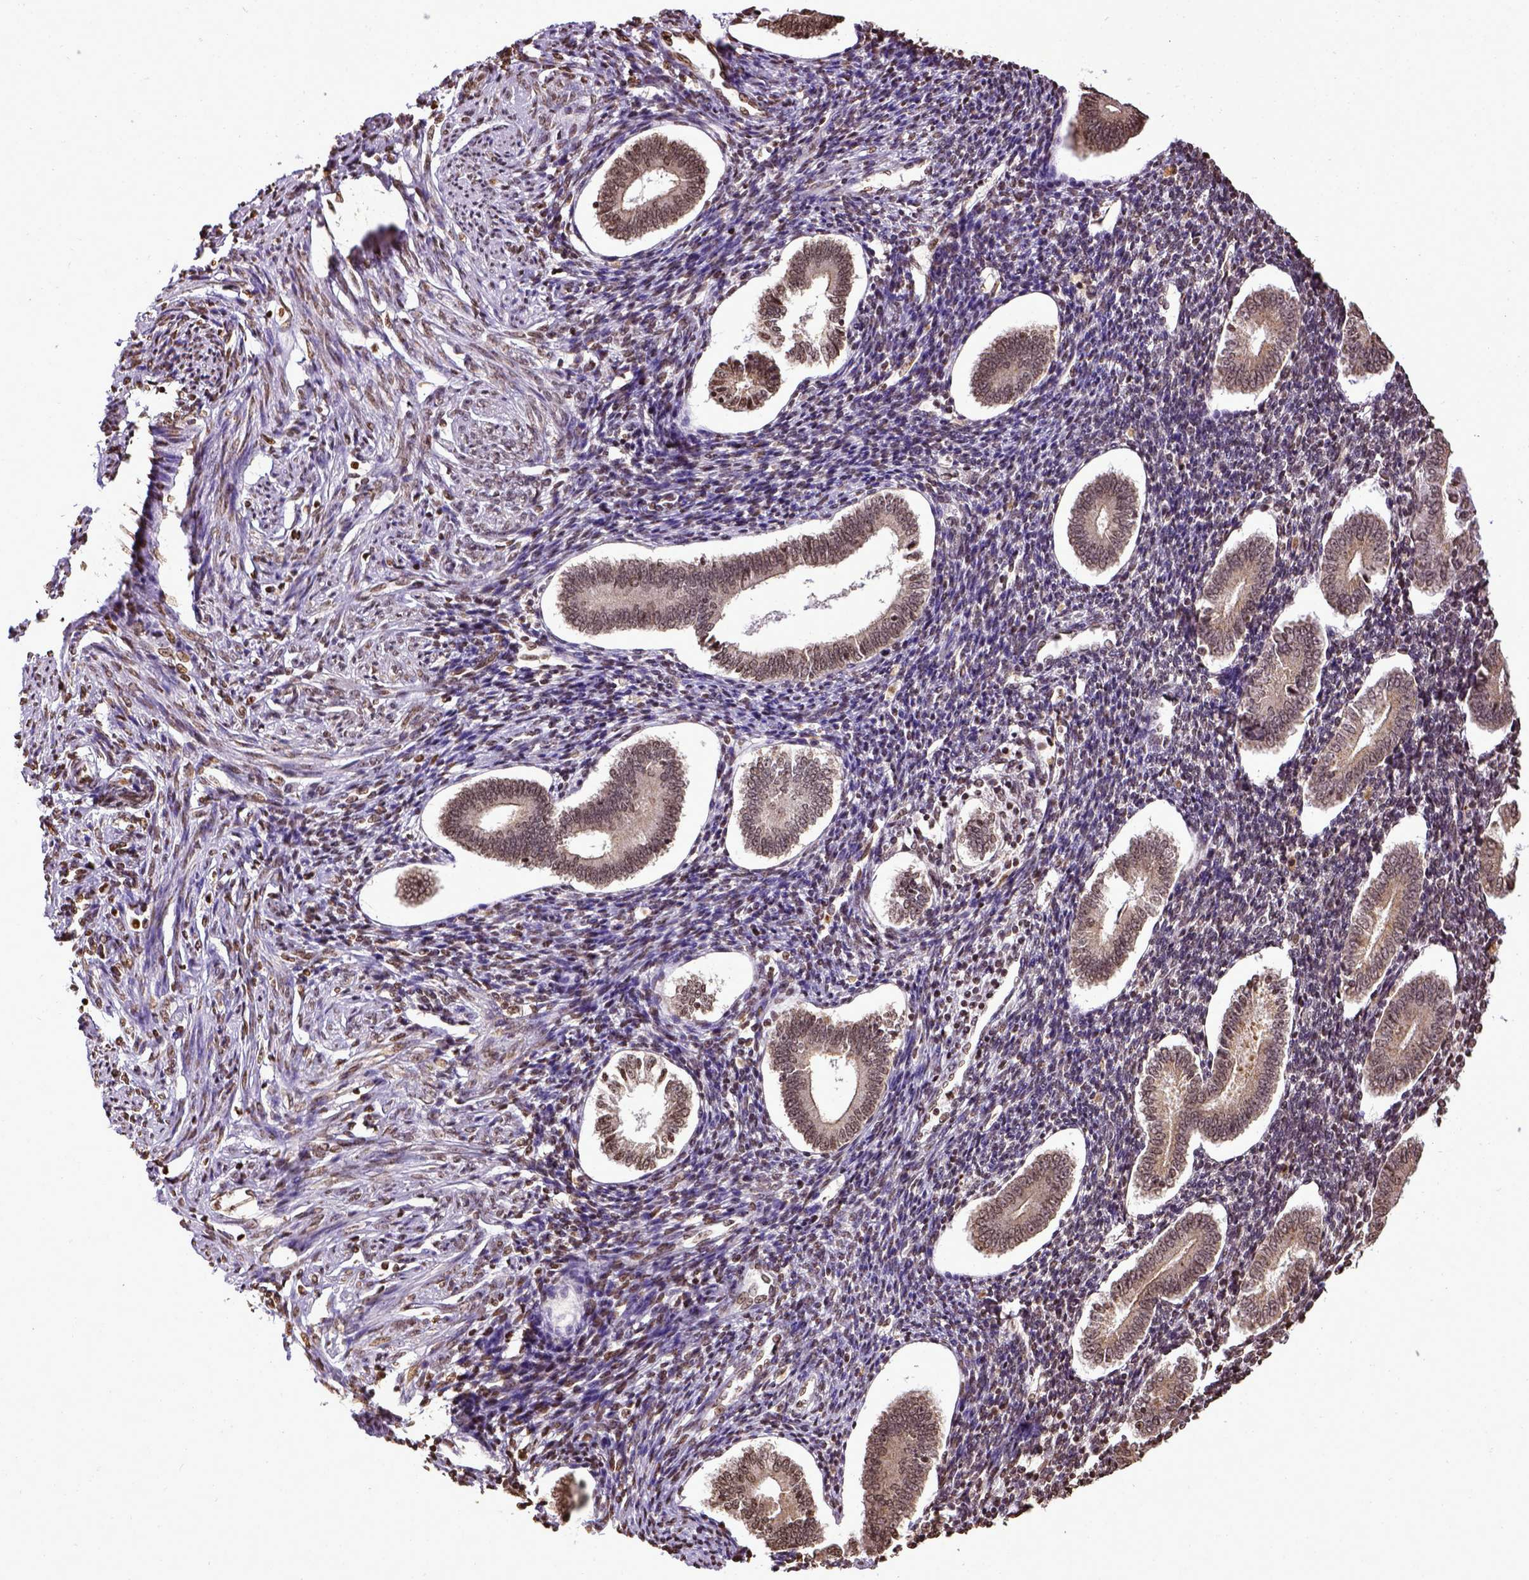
{"staining": {"intensity": "moderate", "quantity": "25%-75%", "location": "nuclear"}, "tissue": "endometrium", "cell_type": "Cells in endometrial stroma", "image_type": "normal", "snomed": [{"axis": "morphology", "description": "Normal tissue, NOS"}, {"axis": "topography", "description": "Endometrium"}], "caption": "Protein positivity by immunohistochemistry (IHC) exhibits moderate nuclear positivity in about 25%-75% of cells in endometrial stroma in unremarkable endometrium.", "gene": "ZNF75D", "patient": {"sex": "female", "age": 40}}